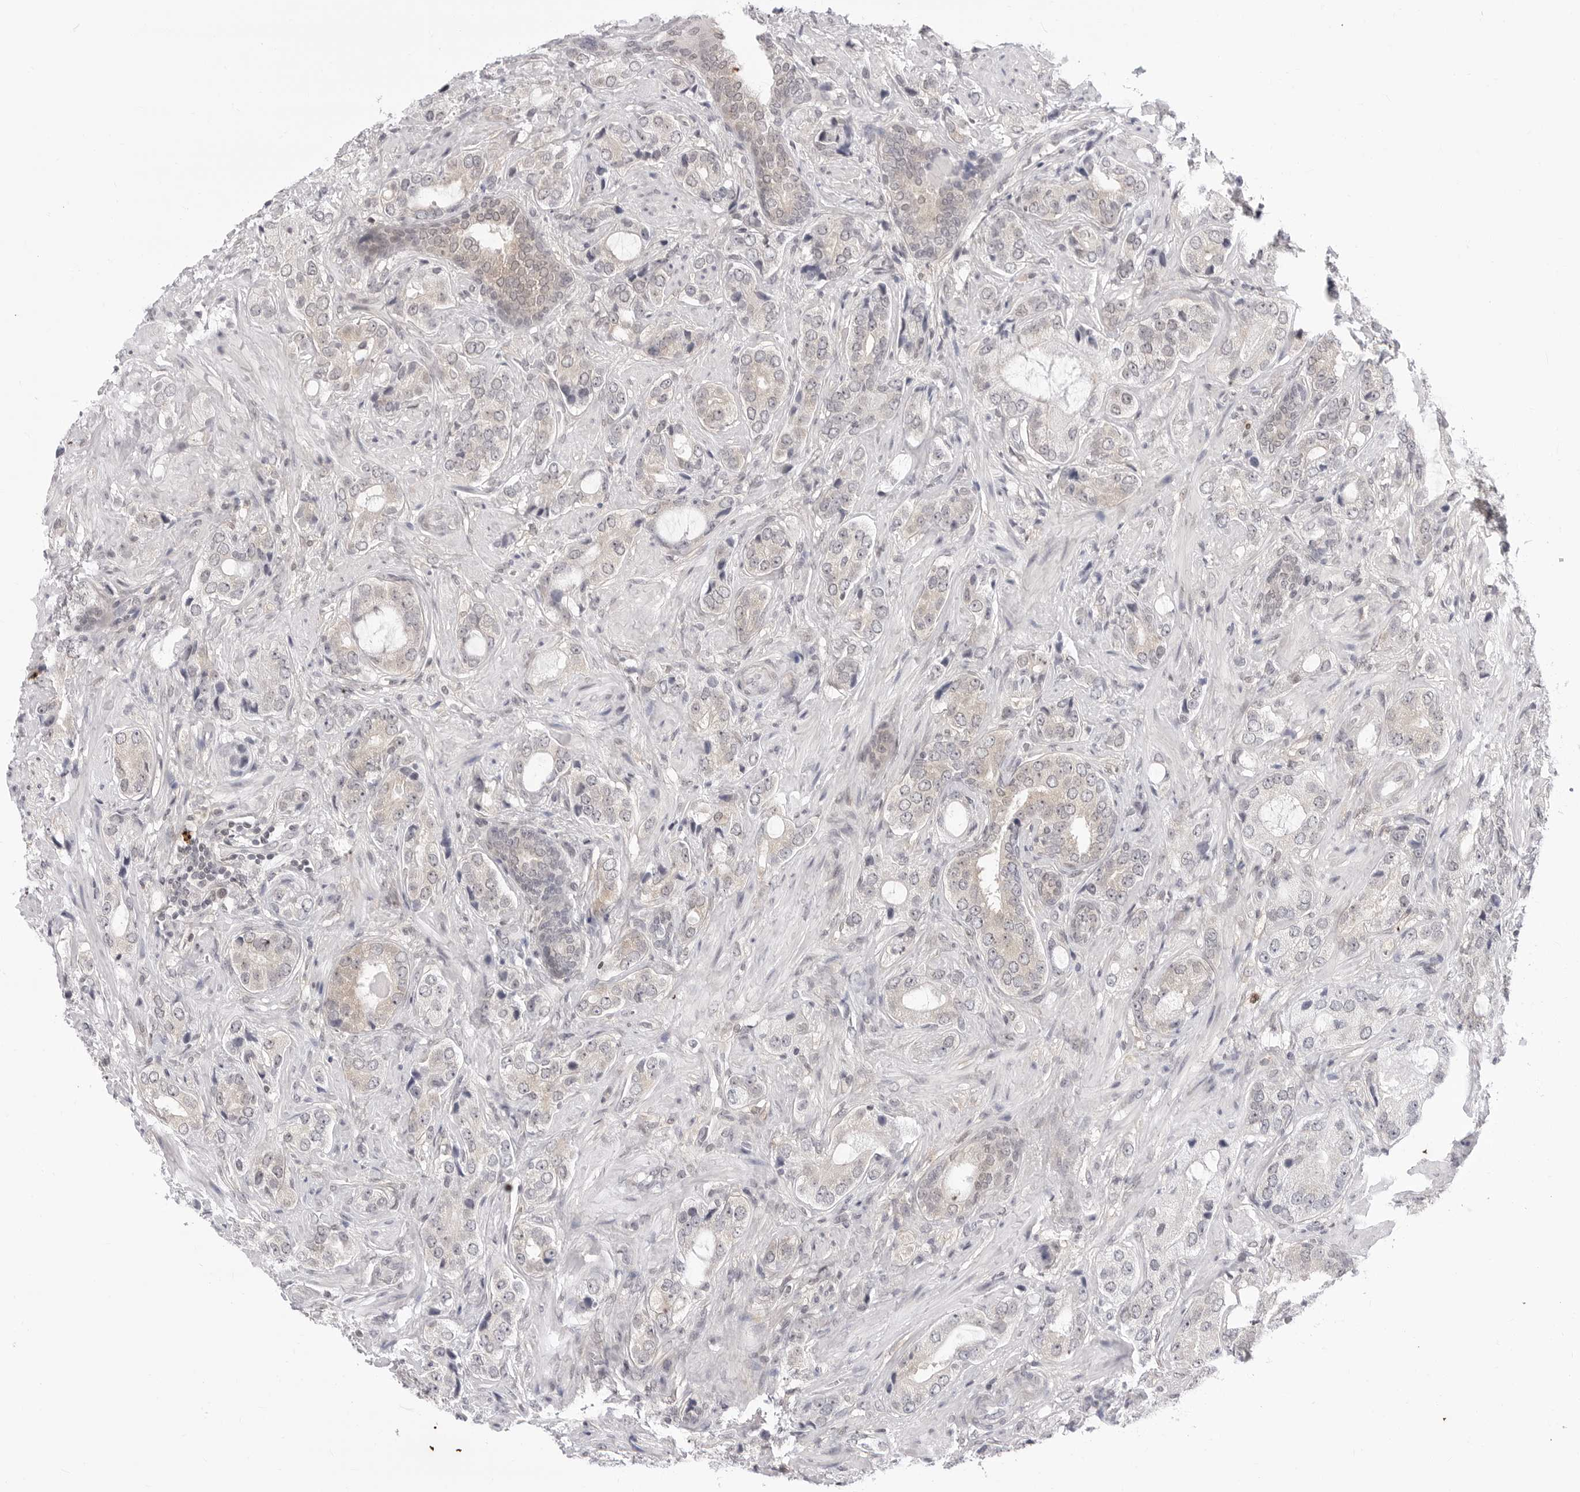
{"staining": {"intensity": "negative", "quantity": "none", "location": "none"}, "tissue": "prostate cancer", "cell_type": "Tumor cells", "image_type": "cancer", "snomed": [{"axis": "morphology", "description": "Normal tissue, NOS"}, {"axis": "morphology", "description": "Adenocarcinoma, High grade"}, {"axis": "topography", "description": "Prostate"}, {"axis": "topography", "description": "Peripheral nerve tissue"}], "caption": "Image shows no protein staining in tumor cells of adenocarcinoma (high-grade) (prostate) tissue.", "gene": "PPP2R5C", "patient": {"sex": "male", "age": 59}}